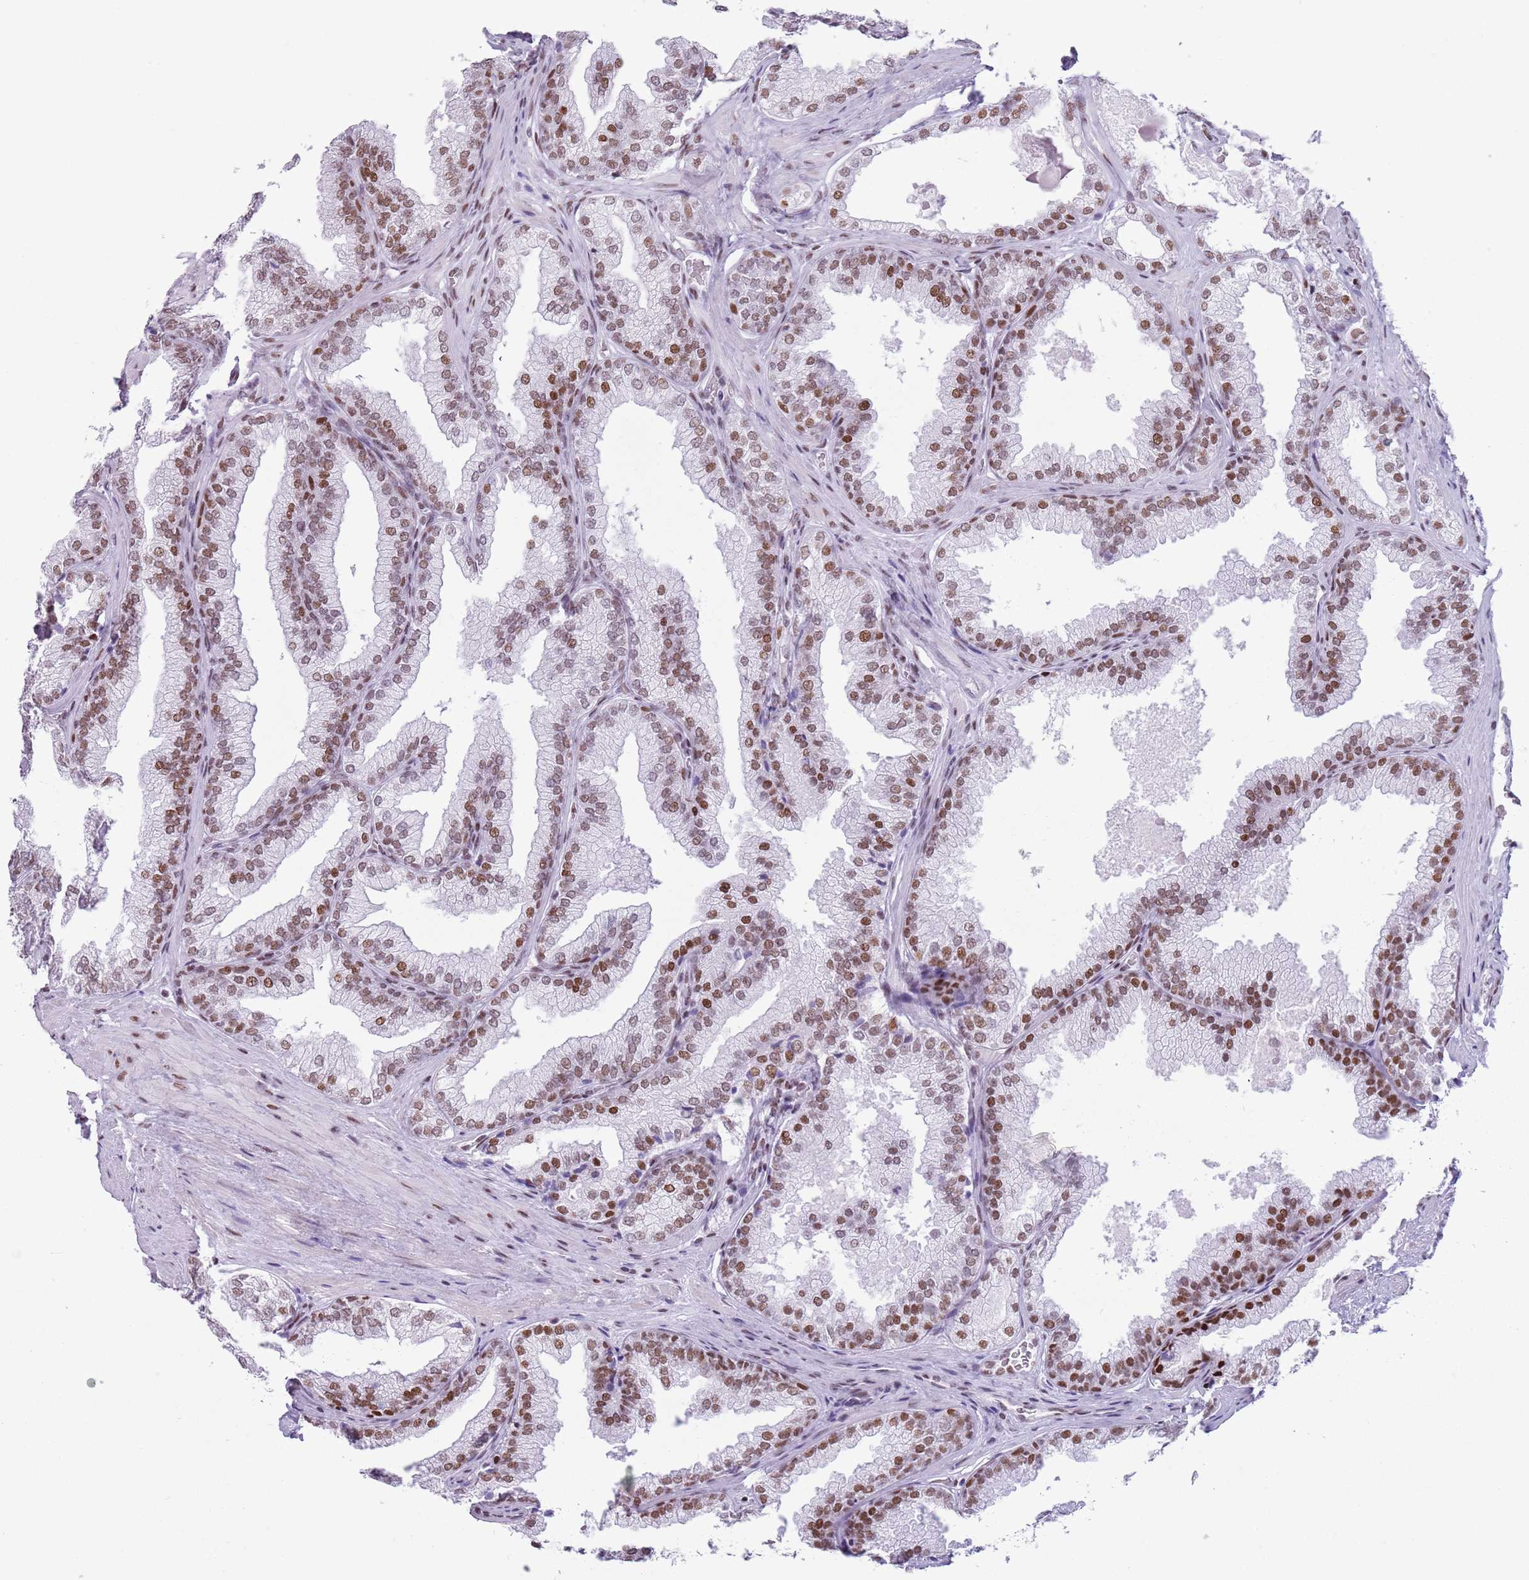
{"staining": {"intensity": "moderate", "quantity": ">75%", "location": "nuclear"}, "tissue": "prostate", "cell_type": "Glandular cells", "image_type": "normal", "snomed": [{"axis": "morphology", "description": "Normal tissue, NOS"}, {"axis": "topography", "description": "Prostate"}], "caption": "Moderate nuclear positivity for a protein is seen in about >75% of glandular cells of benign prostate using immunohistochemistry (IHC).", "gene": "FAM104B", "patient": {"sex": "male", "age": 76}}